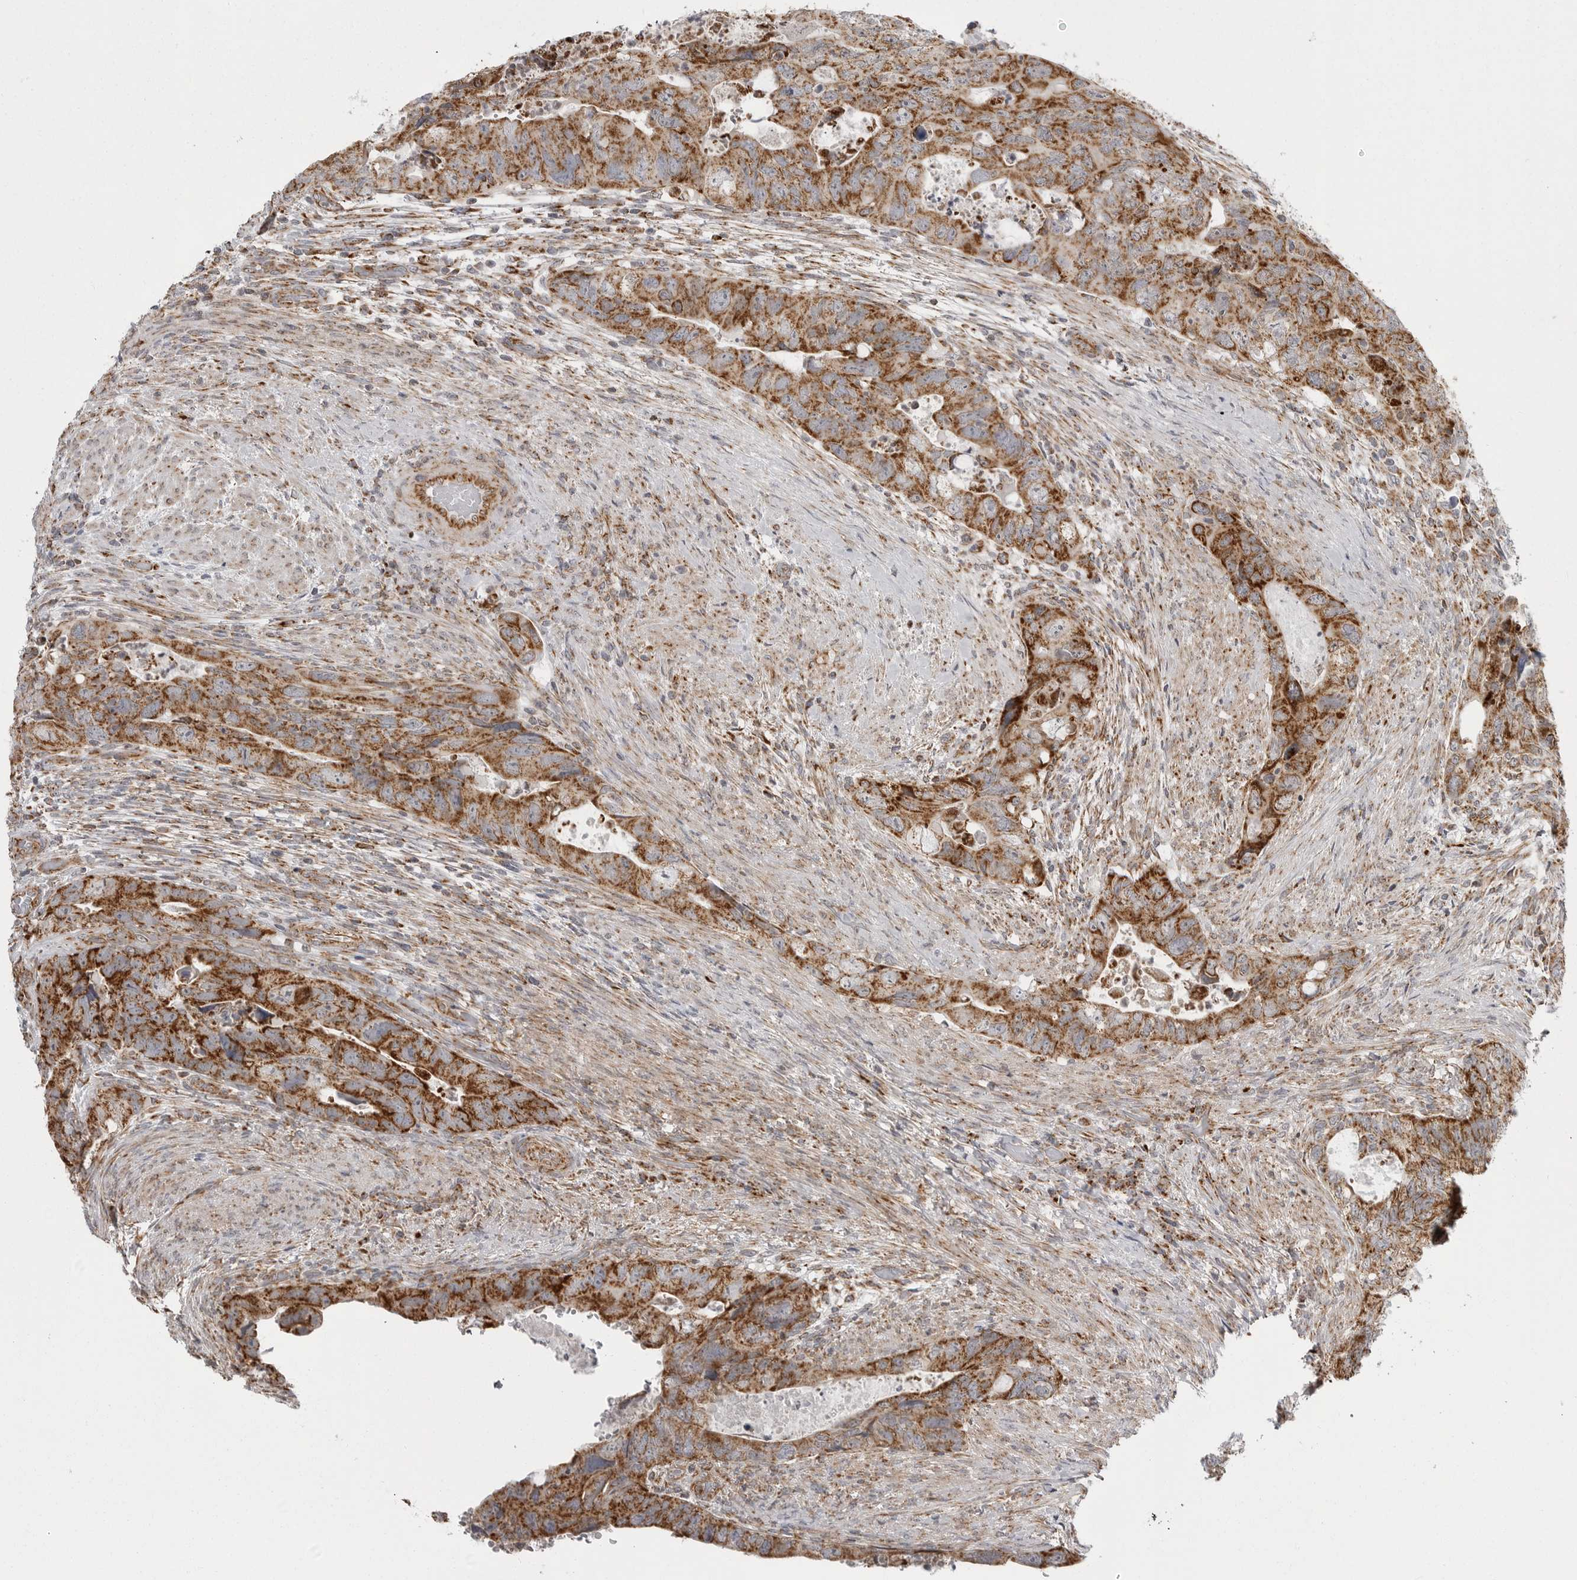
{"staining": {"intensity": "strong", "quantity": ">75%", "location": "cytoplasmic/membranous"}, "tissue": "colorectal cancer", "cell_type": "Tumor cells", "image_type": "cancer", "snomed": [{"axis": "morphology", "description": "Adenocarcinoma, NOS"}, {"axis": "topography", "description": "Rectum"}], "caption": "Immunohistochemistry (IHC) of human adenocarcinoma (colorectal) exhibits high levels of strong cytoplasmic/membranous staining in approximately >75% of tumor cells. The staining is performed using DAB (3,3'-diaminobenzidine) brown chromogen to label protein expression. The nuclei are counter-stained blue using hematoxylin.", "gene": "FH", "patient": {"sex": "male", "age": 63}}